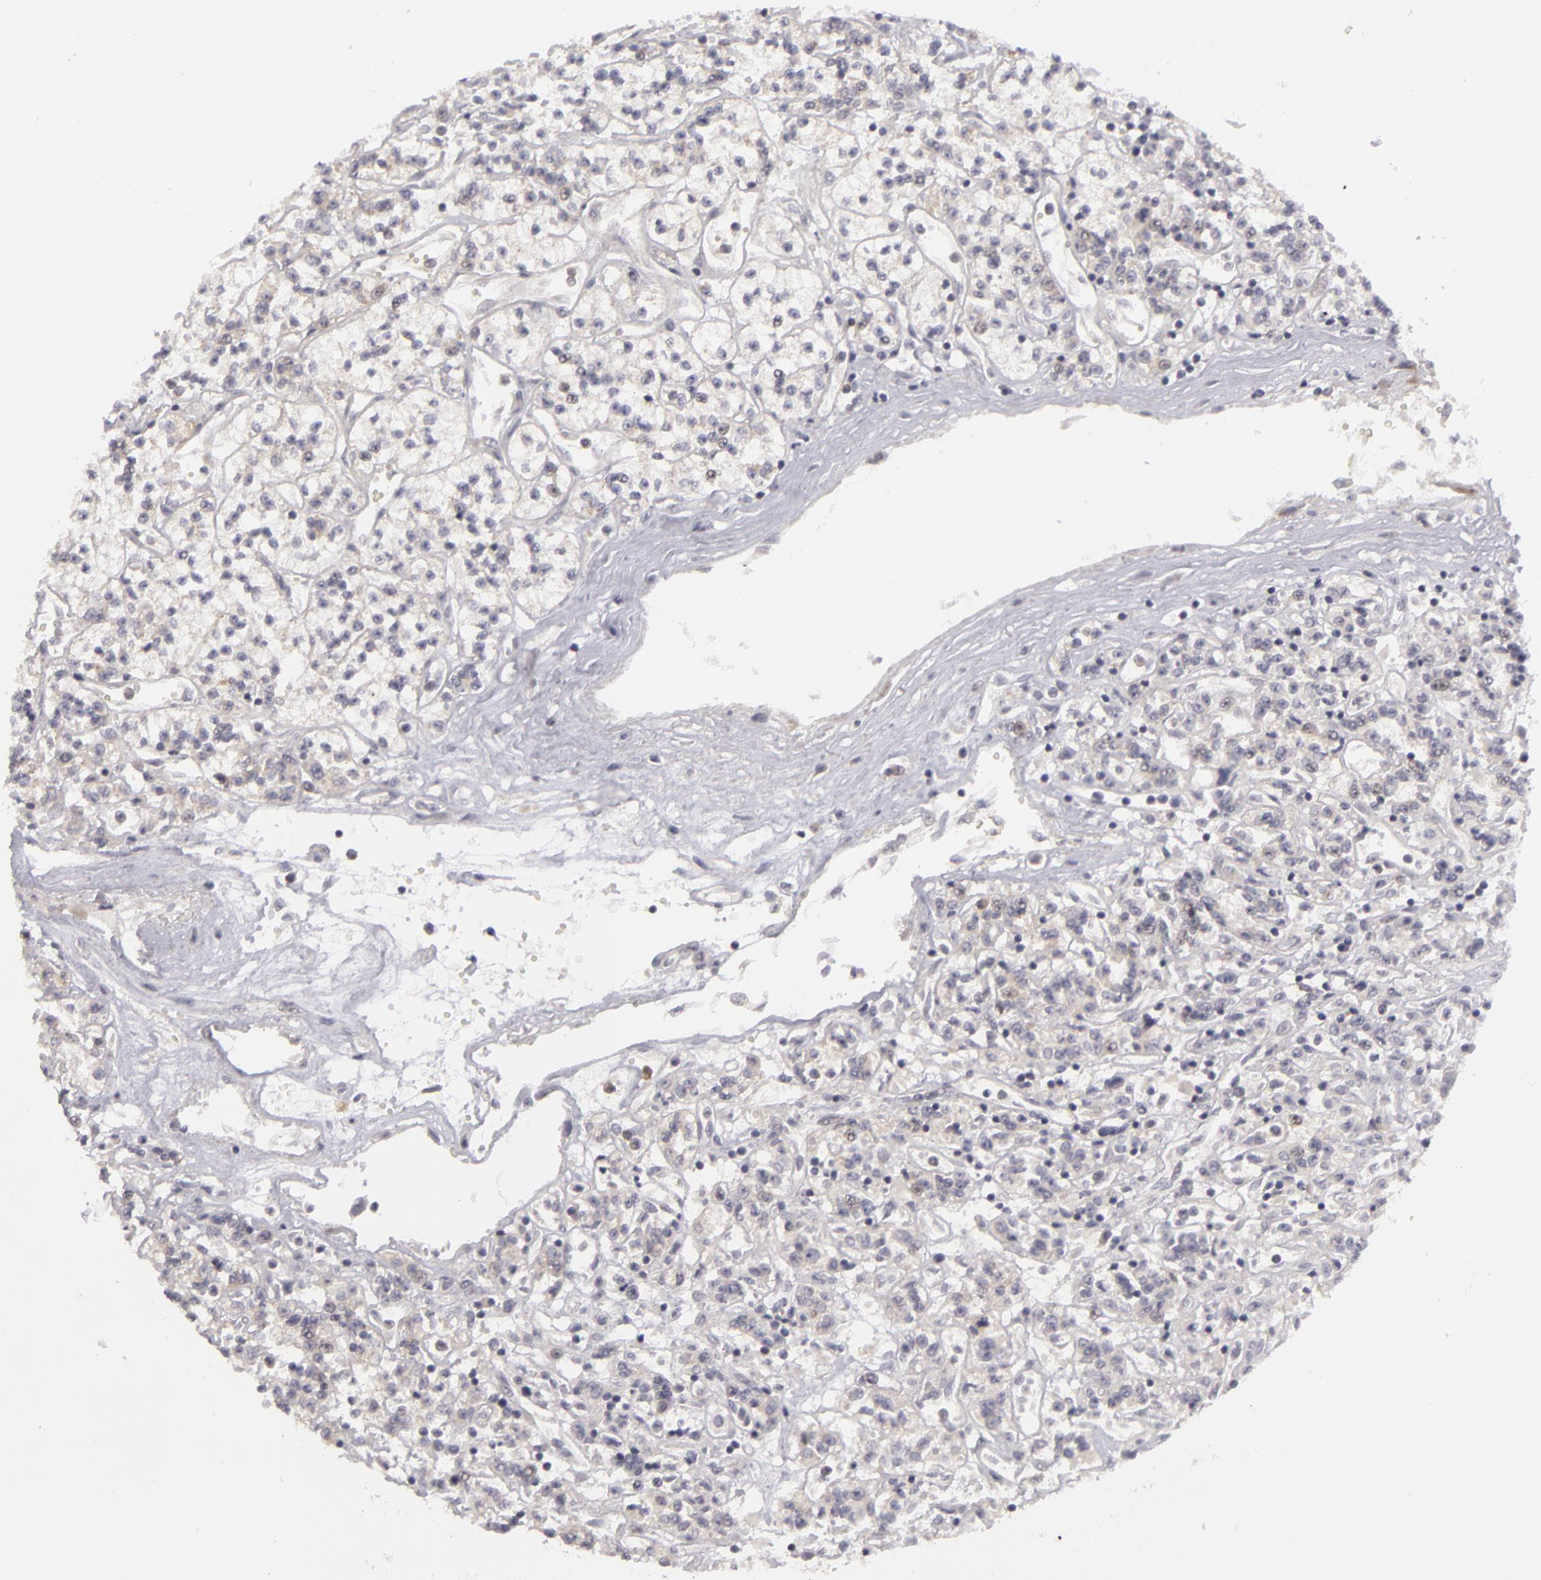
{"staining": {"intensity": "weak", "quantity": "25%-75%", "location": "cytoplasmic/membranous"}, "tissue": "renal cancer", "cell_type": "Tumor cells", "image_type": "cancer", "snomed": [{"axis": "morphology", "description": "Adenocarcinoma, NOS"}, {"axis": "topography", "description": "Kidney"}], "caption": "DAB (3,3'-diaminobenzidine) immunohistochemical staining of renal adenocarcinoma reveals weak cytoplasmic/membranous protein positivity in approximately 25%-75% of tumor cells. (DAB (3,3'-diaminobenzidine) IHC with brightfield microscopy, high magnification).", "gene": "ATP2B3", "patient": {"sex": "female", "age": 76}}